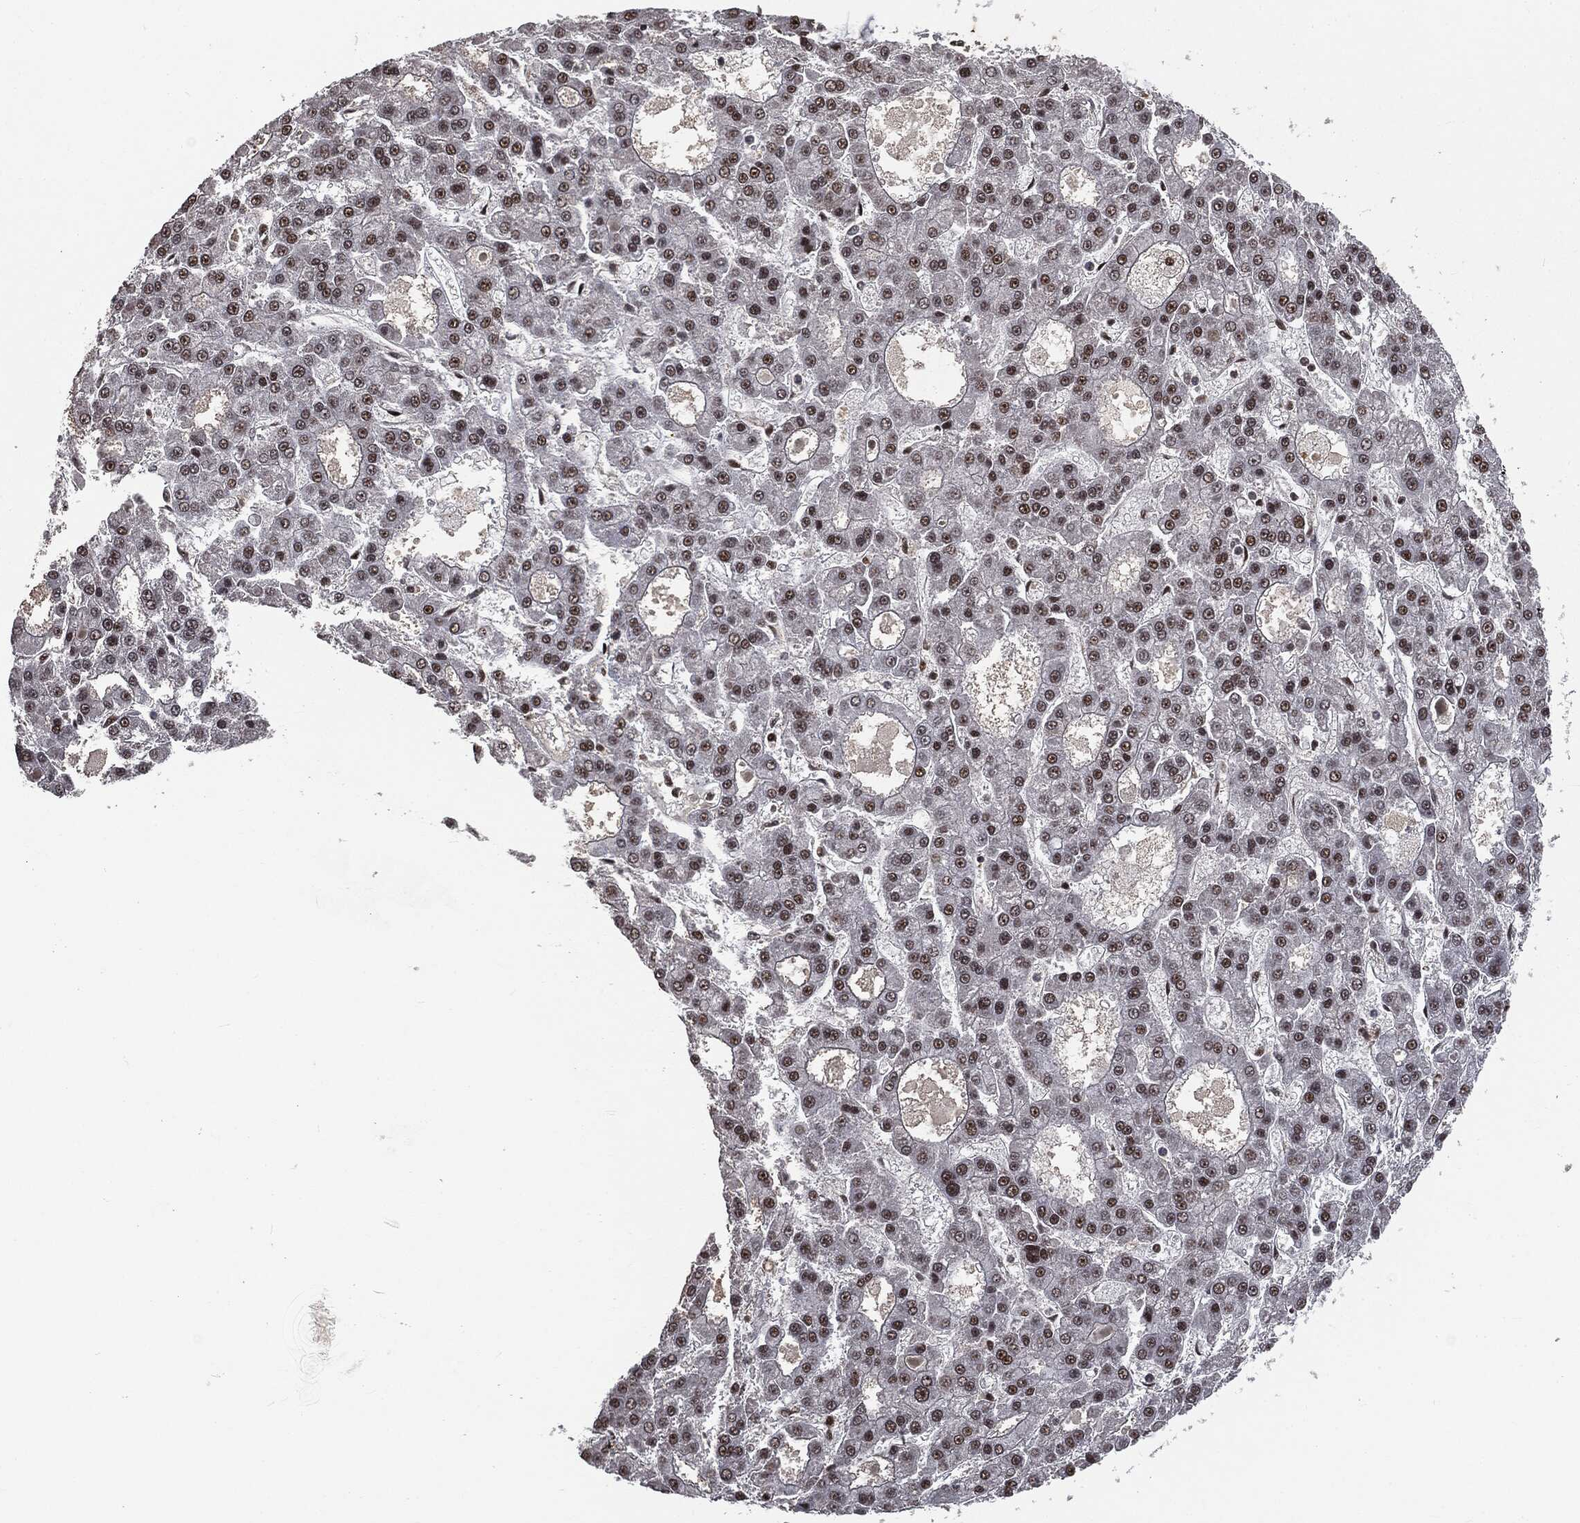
{"staining": {"intensity": "strong", "quantity": "25%-75%", "location": "nuclear"}, "tissue": "liver cancer", "cell_type": "Tumor cells", "image_type": "cancer", "snomed": [{"axis": "morphology", "description": "Carcinoma, Hepatocellular, NOS"}, {"axis": "topography", "description": "Liver"}], "caption": "Immunohistochemistry image of liver cancer (hepatocellular carcinoma) stained for a protein (brown), which reveals high levels of strong nuclear positivity in about 25%-75% of tumor cells.", "gene": "DPH2", "patient": {"sex": "male", "age": 70}}